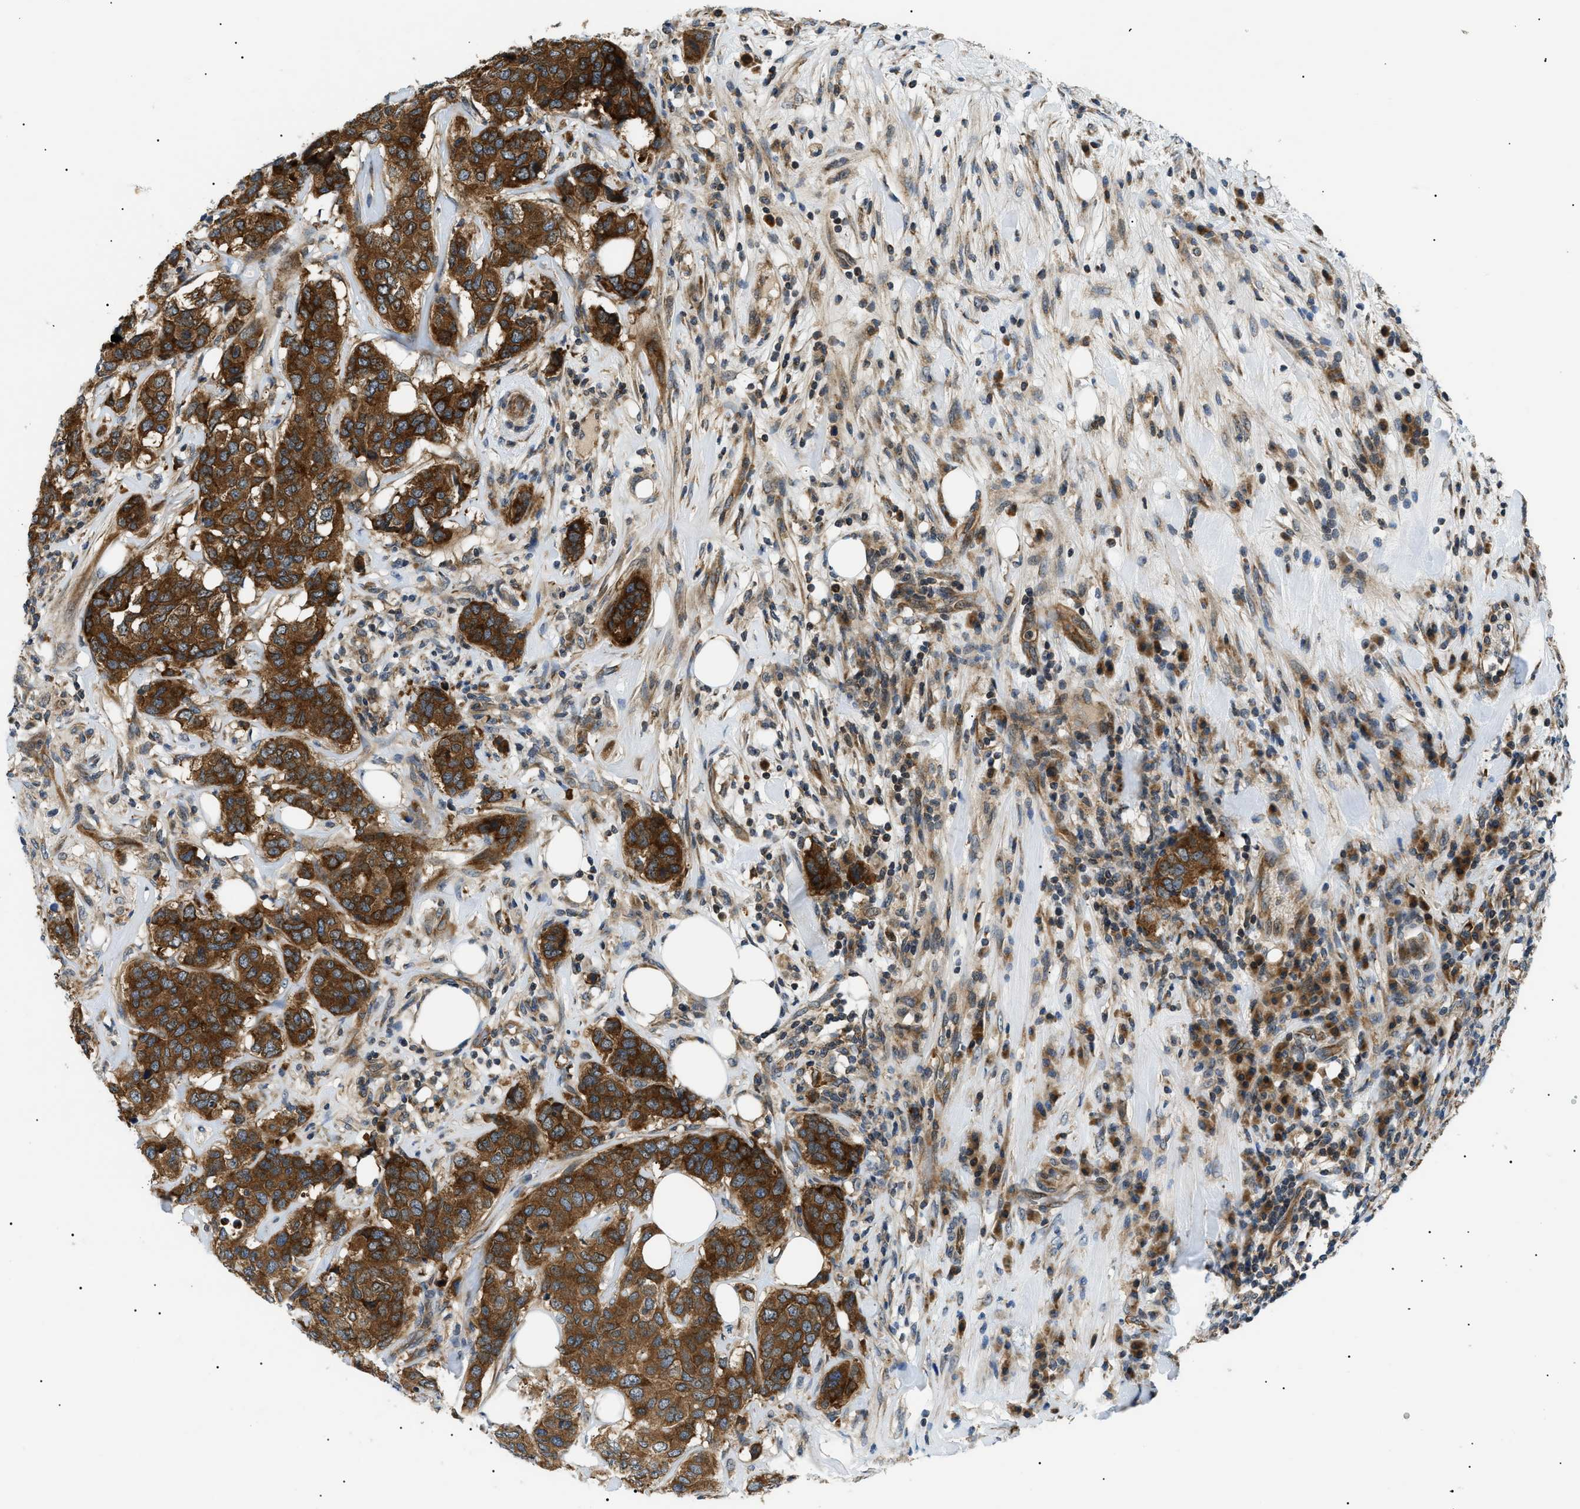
{"staining": {"intensity": "moderate", "quantity": ">75%", "location": "cytoplasmic/membranous"}, "tissue": "breast cancer", "cell_type": "Tumor cells", "image_type": "cancer", "snomed": [{"axis": "morphology", "description": "Lobular carcinoma"}, {"axis": "topography", "description": "Breast"}], "caption": "The immunohistochemical stain shows moderate cytoplasmic/membranous staining in tumor cells of breast cancer tissue.", "gene": "SRPK1", "patient": {"sex": "female", "age": 59}}